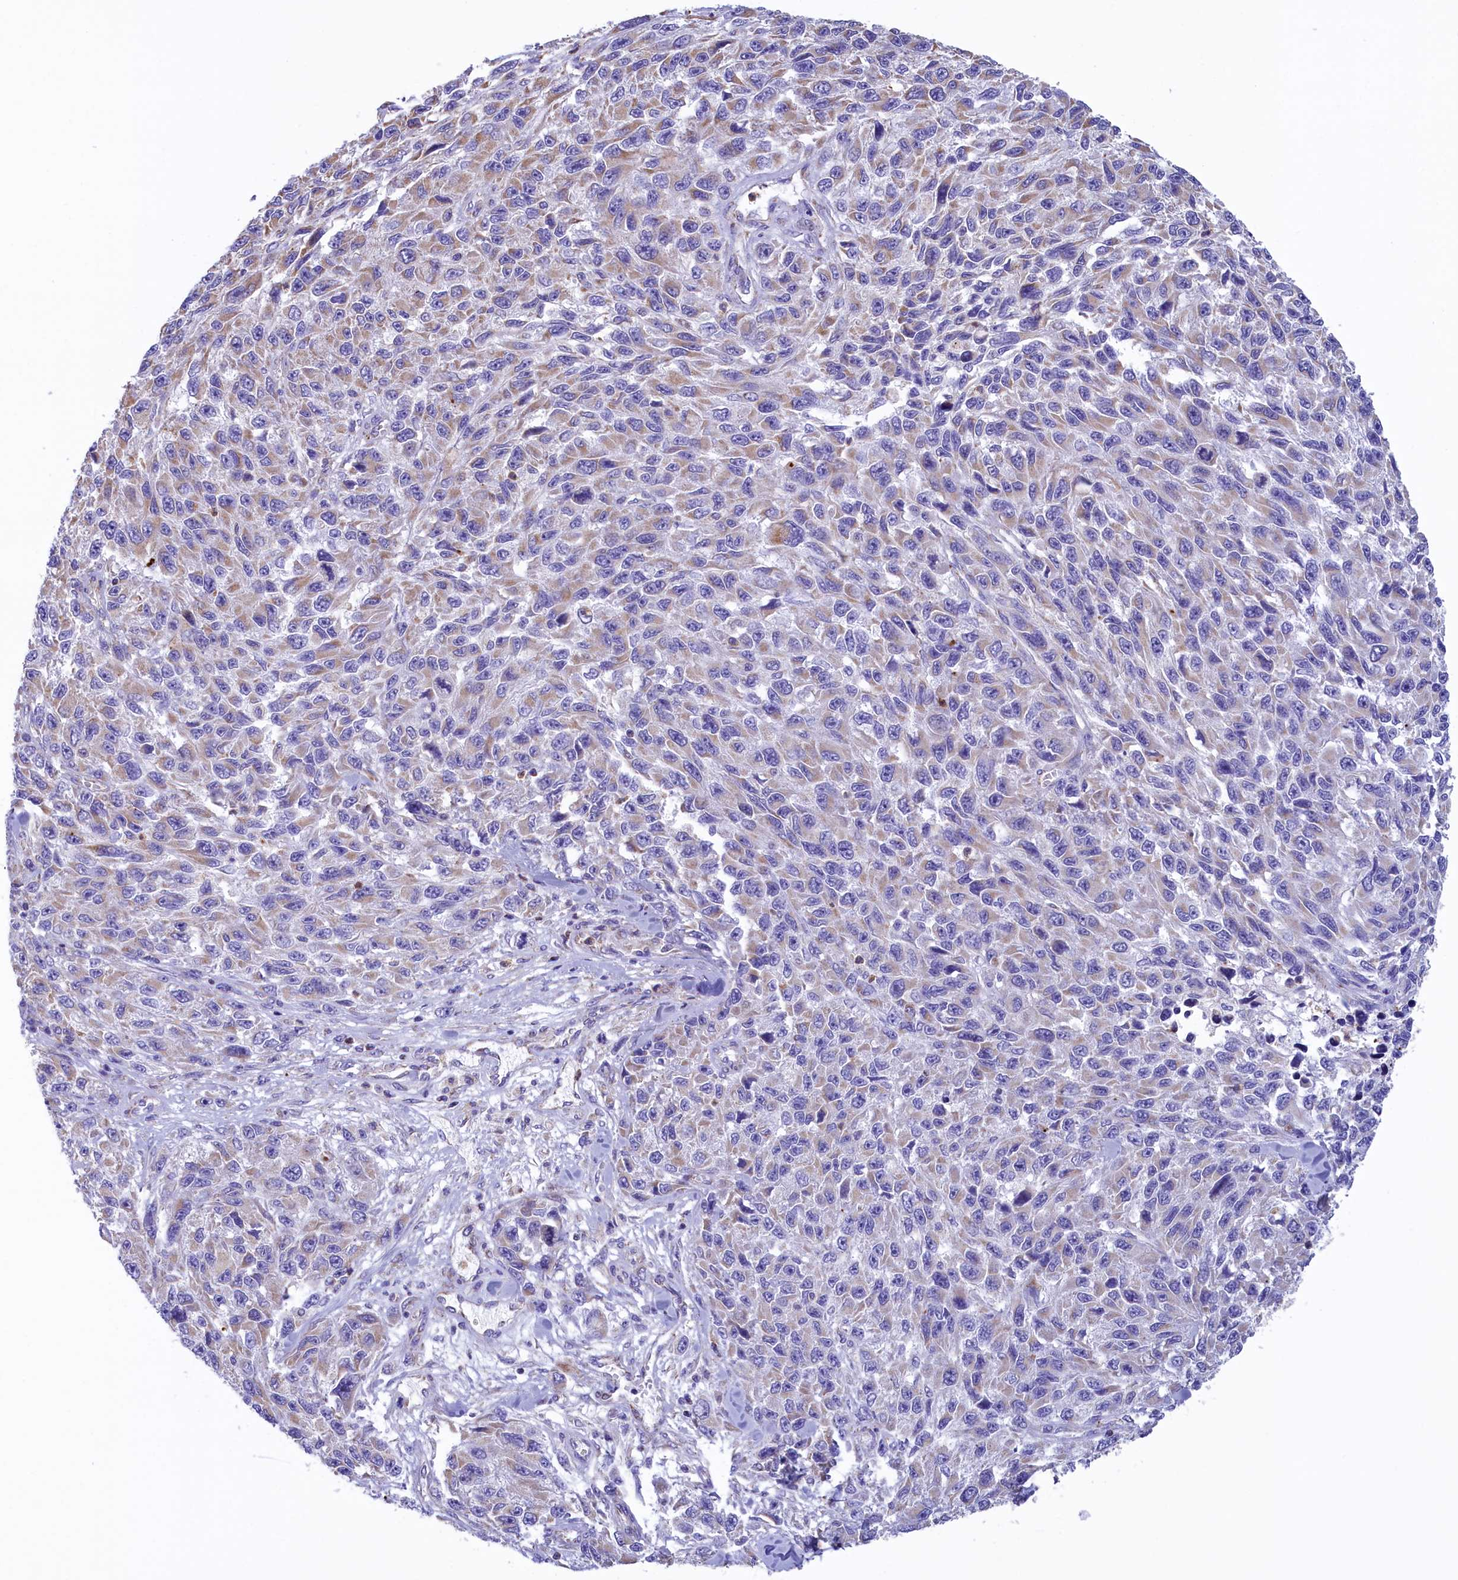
{"staining": {"intensity": "weak", "quantity": "25%-75%", "location": "cytoplasmic/membranous"}, "tissue": "melanoma", "cell_type": "Tumor cells", "image_type": "cancer", "snomed": [{"axis": "morphology", "description": "Malignant melanoma, NOS"}, {"axis": "topography", "description": "Skin"}], "caption": "Brown immunohistochemical staining in malignant melanoma displays weak cytoplasmic/membranous staining in approximately 25%-75% of tumor cells.", "gene": "GATB", "patient": {"sex": "female", "age": 96}}